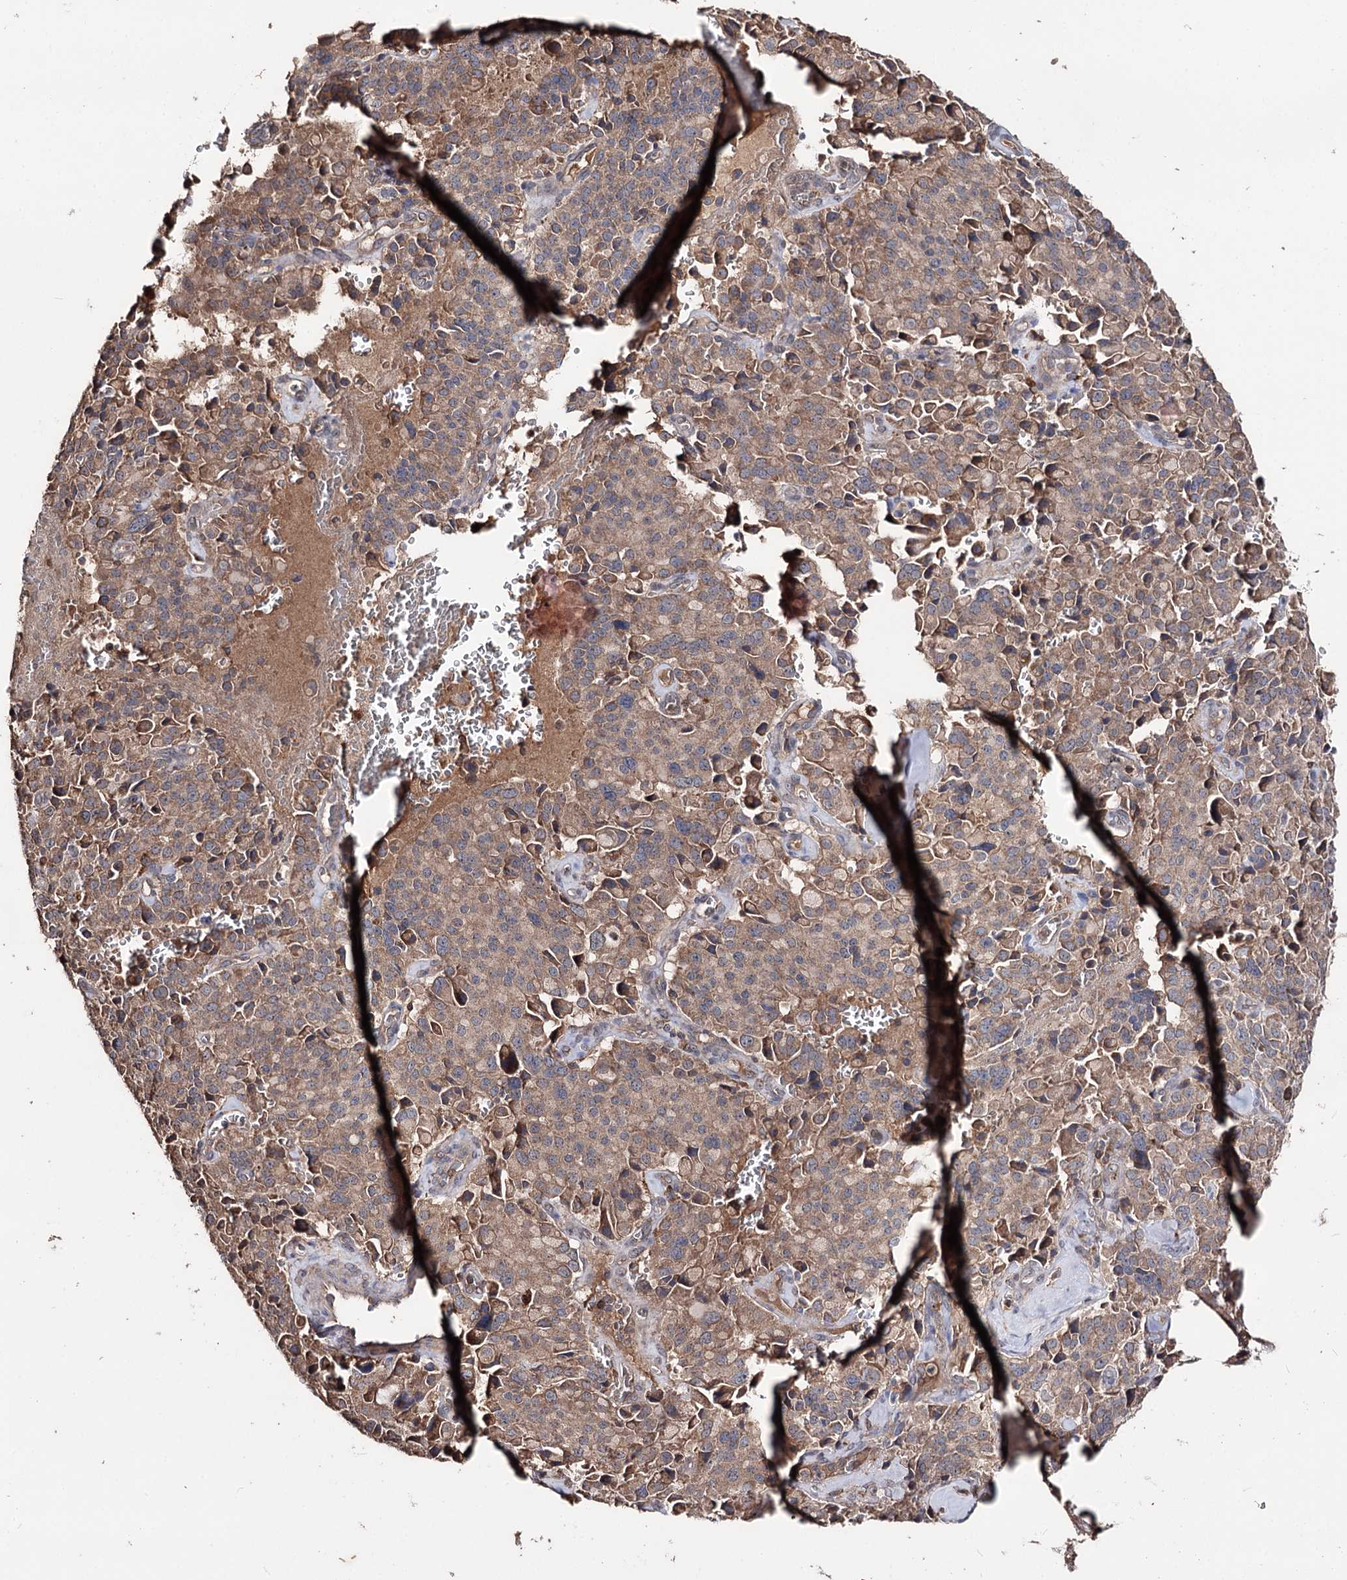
{"staining": {"intensity": "moderate", "quantity": ">75%", "location": "cytoplasmic/membranous"}, "tissue": "pancreatic cancer", "cell_type": "Tumor cells", "image_type": "cancer", "snomed": [{"axis": "morphology", "description": "Adenocarcinoma, NOS"}, {"axis": "topography", "description": "Pancreas"}], "caption": "This histopathology image demonstrates immunohistochemistry staining of adenocarcinoma (pancreatic), with medium moderate cytoplasmic/membranous expression in approximately >75% of tumor cells.", "gene": "FAM53B", "patient": {"sex": "male", "age": 65}}